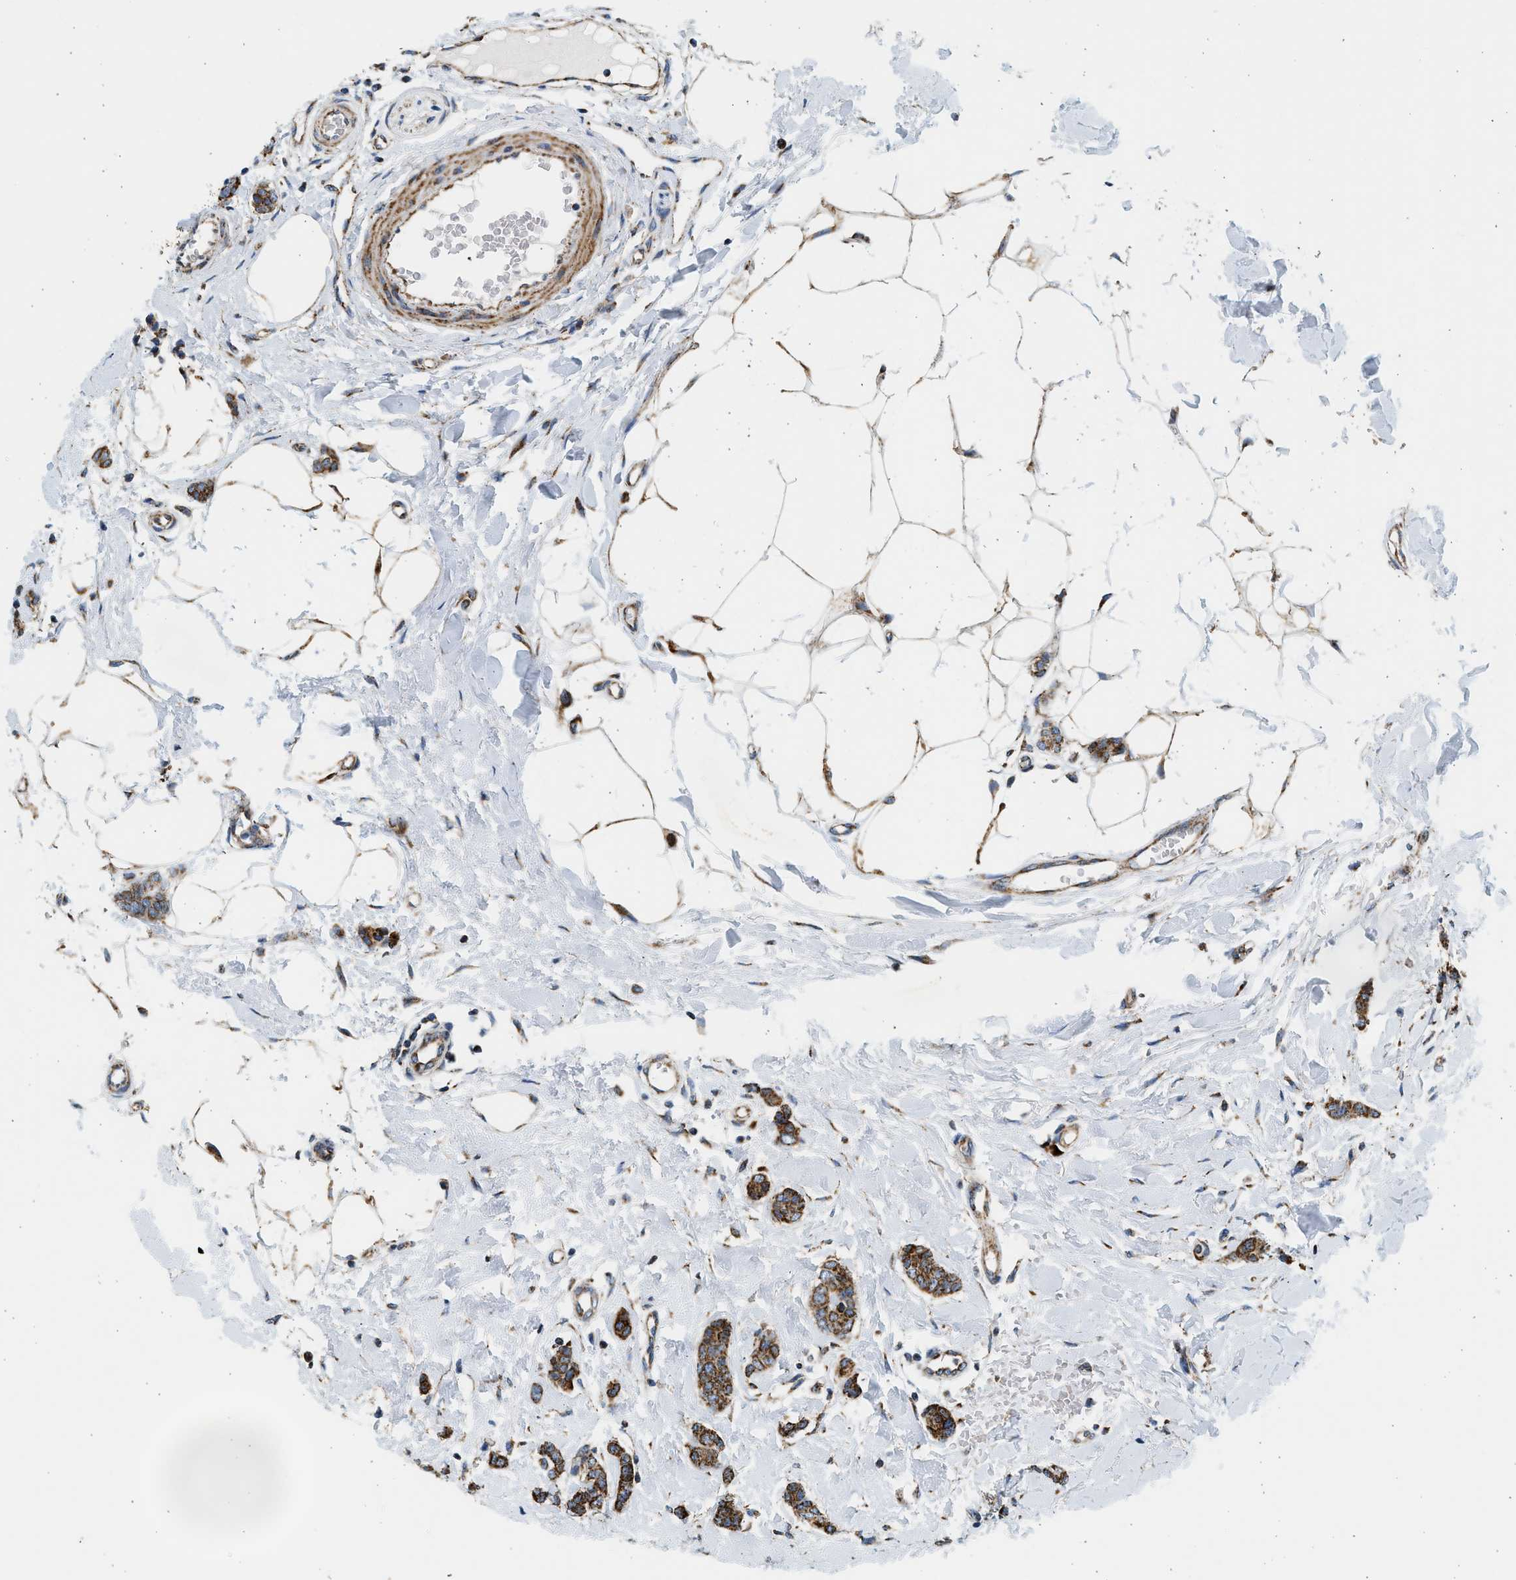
{"staining": {"intensity": "strong", "quantity": ">75%", "location": "cytoplasmic/membranous"}, "tissue": "breast cancer", "cell_type": "Tumor cells", "image_type": "cancer", "snomed": [{"axis": "morphology", "description": "Lobular carcinoma"}, {"axis": "topography", "description": "Skin"}, {"axis": "topography", "description": "Breast"}], "caption": "IHC (DAB (3,3'-diaminobenzidine)) staining of human breast cancer shows strong cytoplasmic/membranous protein expression in about >75% of tumor cells.", "gene": "KCNMB3", "patient": {"sex": "female", "age": 46}}